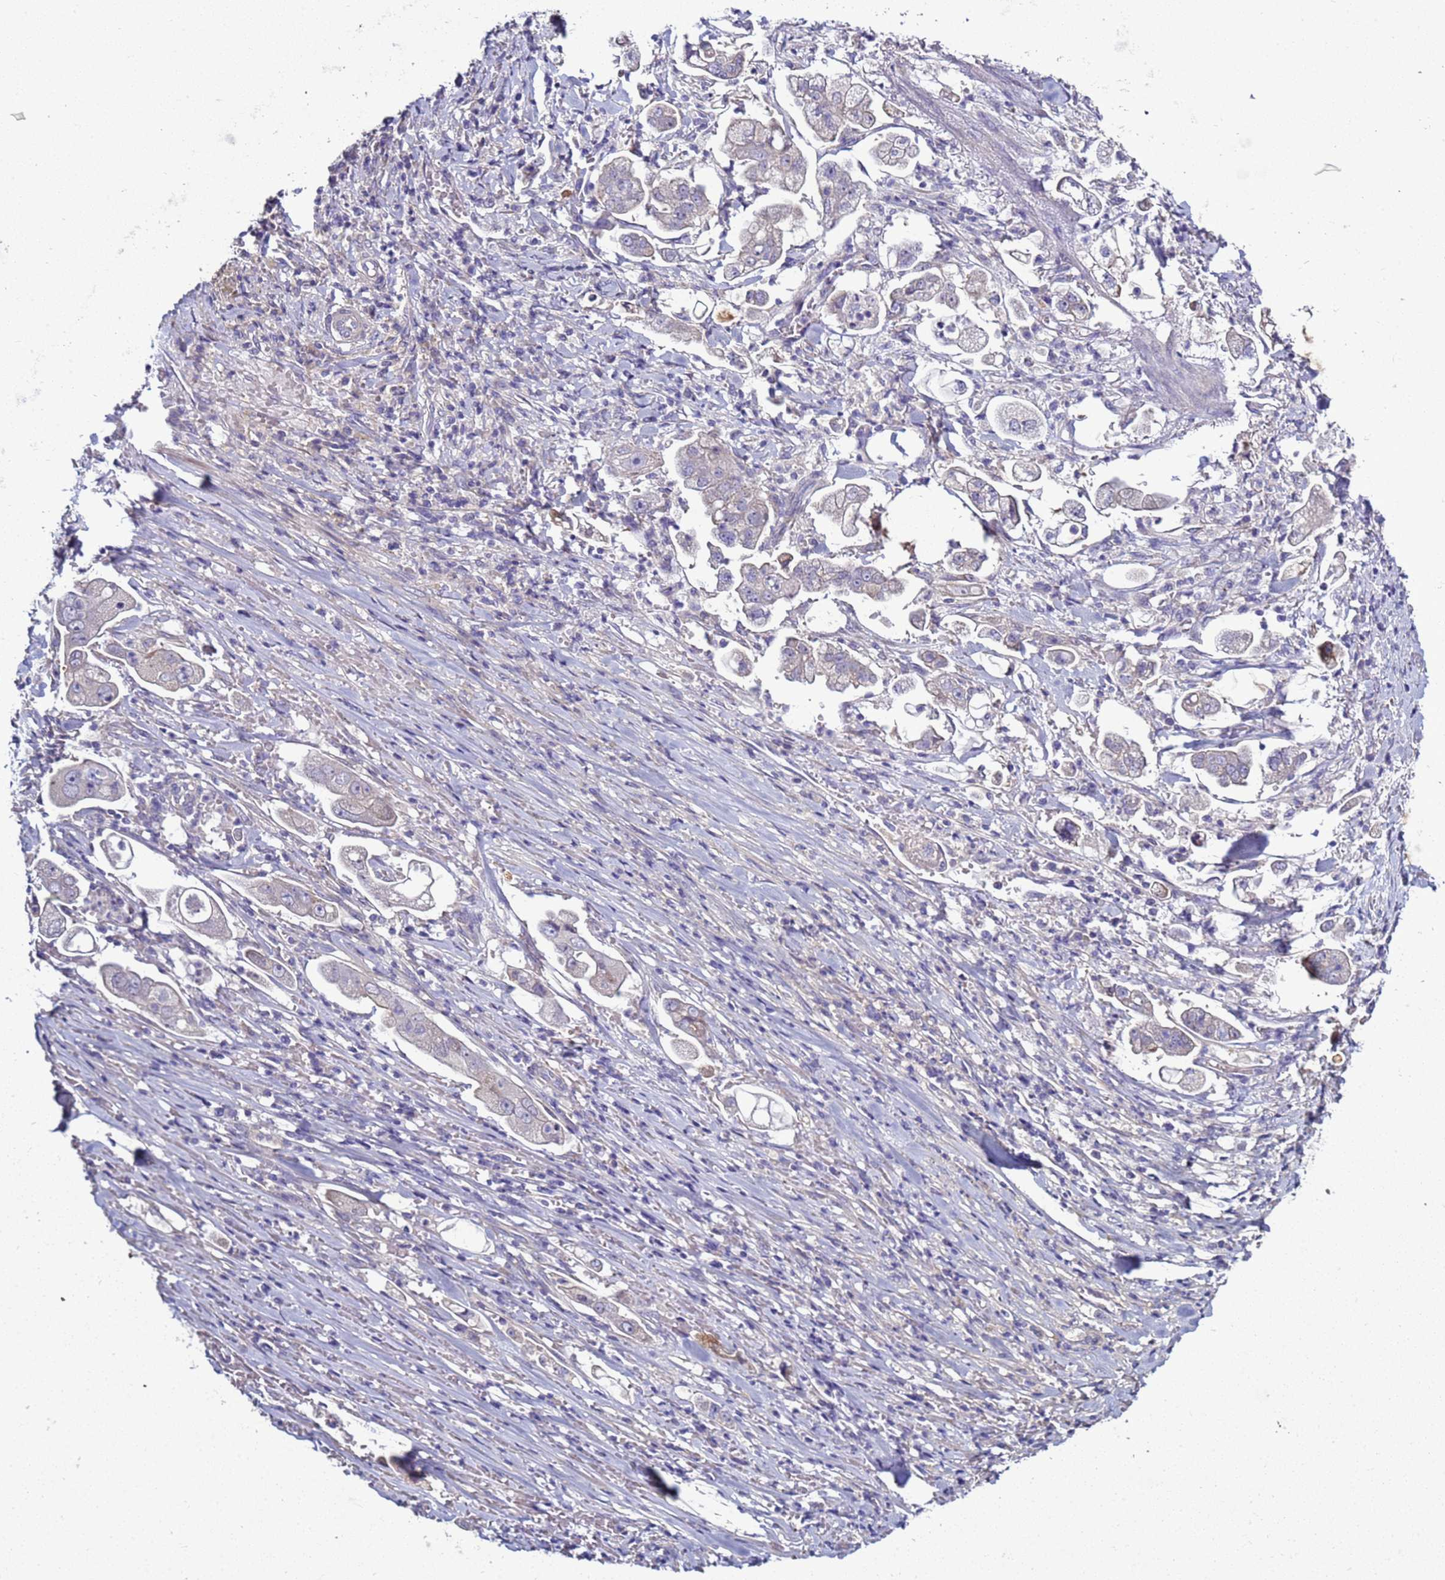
{"staining": {"intensity": "negative", "quantity": "none", "location": "none"}, "tissue": "stomach cancer", "cell_type": "Tumor cells", "image_type": "cancer", "snomed": [{"axis": "morphology", "description": "Adenocarcinoma, NOS"}, {"axis": "topography", "description": "Stomach"}], "caption": "Immunohistochemistry of stomach cancer (adenocarcinoma) demonstrates no staining in tumor cells. (DAB (3,3'-diaminobenzidine) immunohistochemistry with hematoxylin counter stain).", "gene": "RABL2B", "patient": {"sex": "male", "age": 62}}